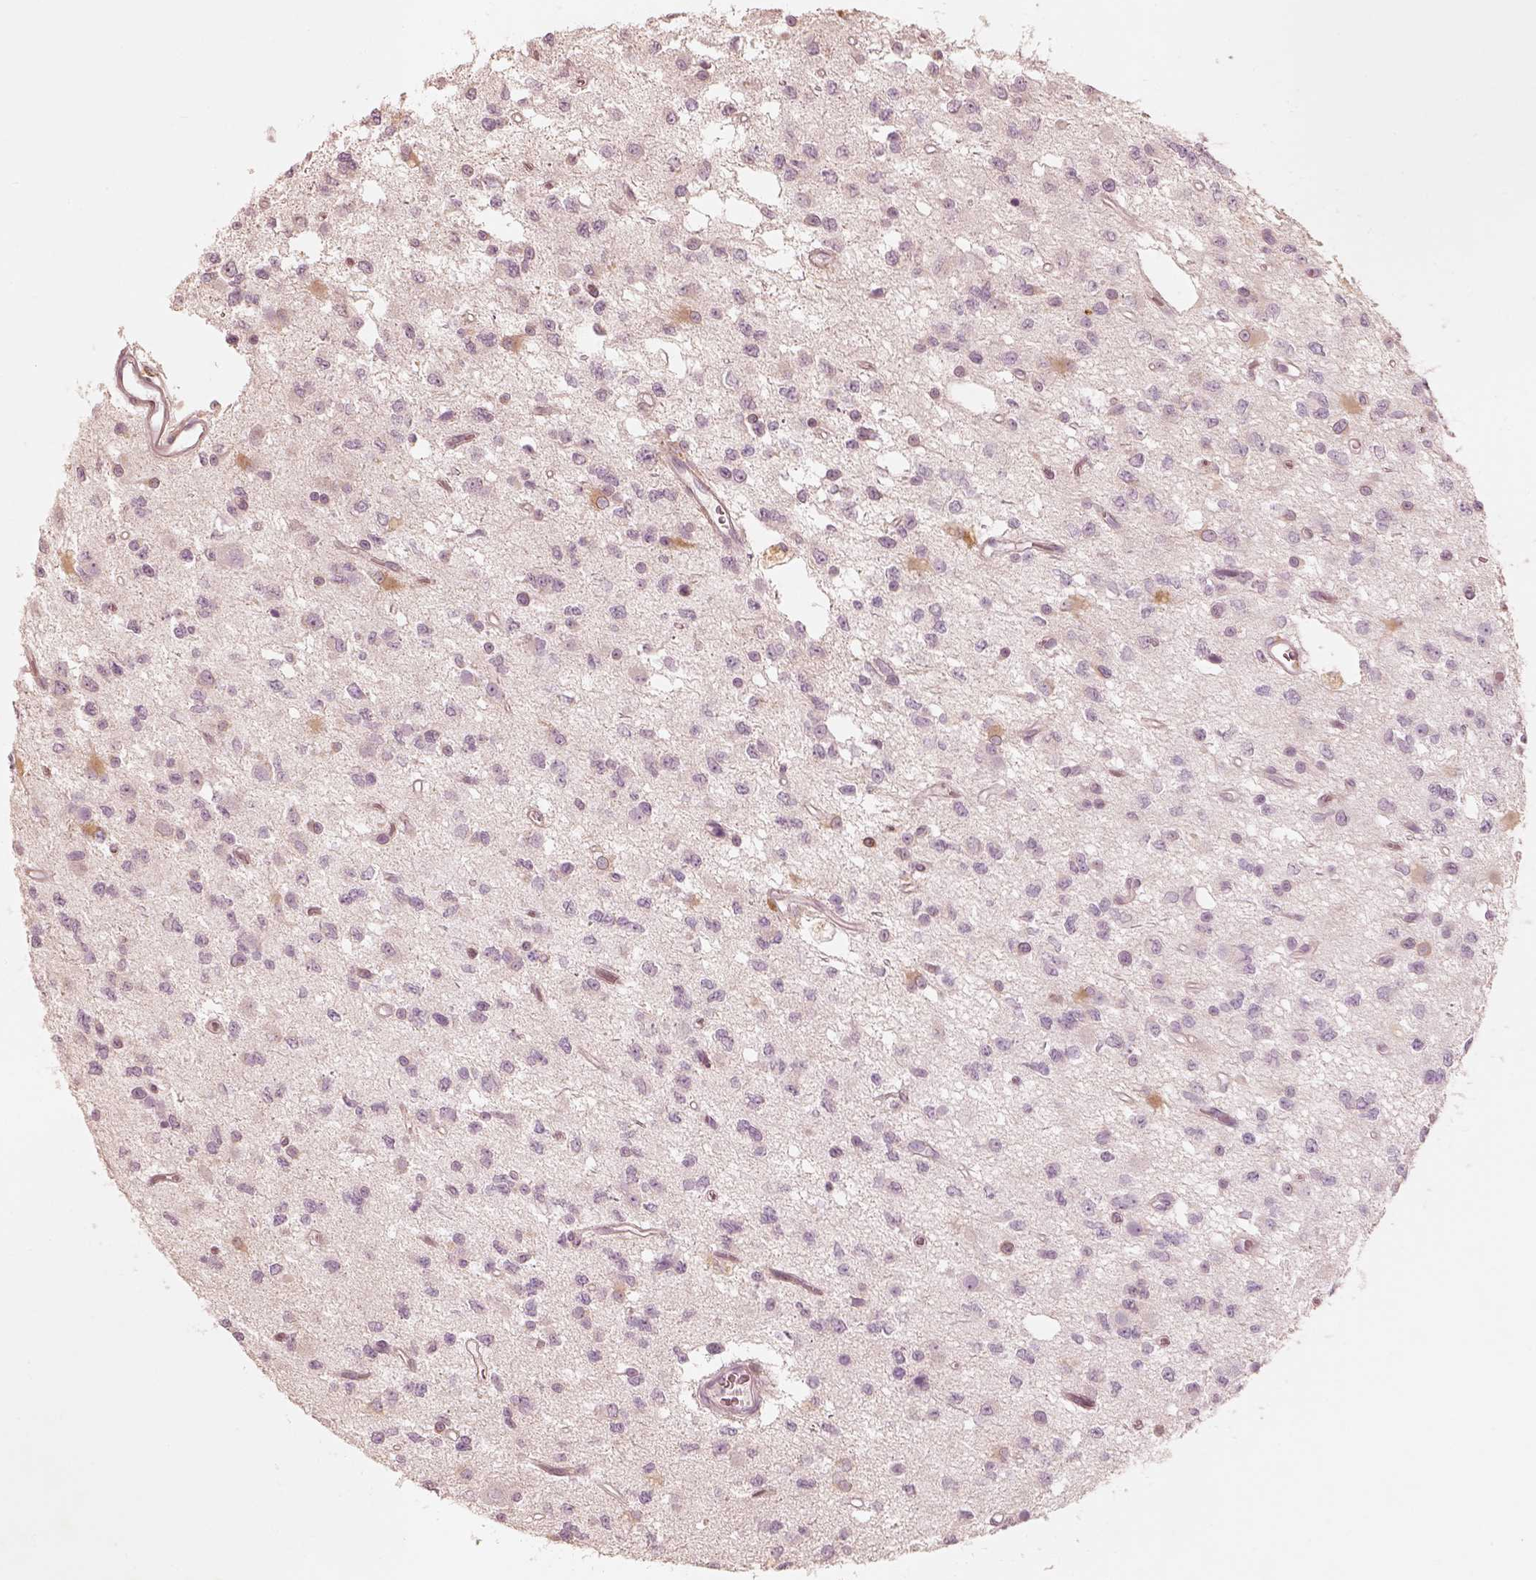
{"staining": {"intensity": "negative", "quantity": "none", "location": "none"}, "tissue": "glioma", "cell_type": "Tumor cells", "image_type": "cancer", "snomed": [{"axis": "morphology", "description": "Glioma, malignant, Low grade"}, {"axis": "topography", "description": "Brain"}], "caption": "Tumor cells are negative for brown protein staining in glioma.", "gene": "WLS", "patient": {"sex": "female", "age": 45}}